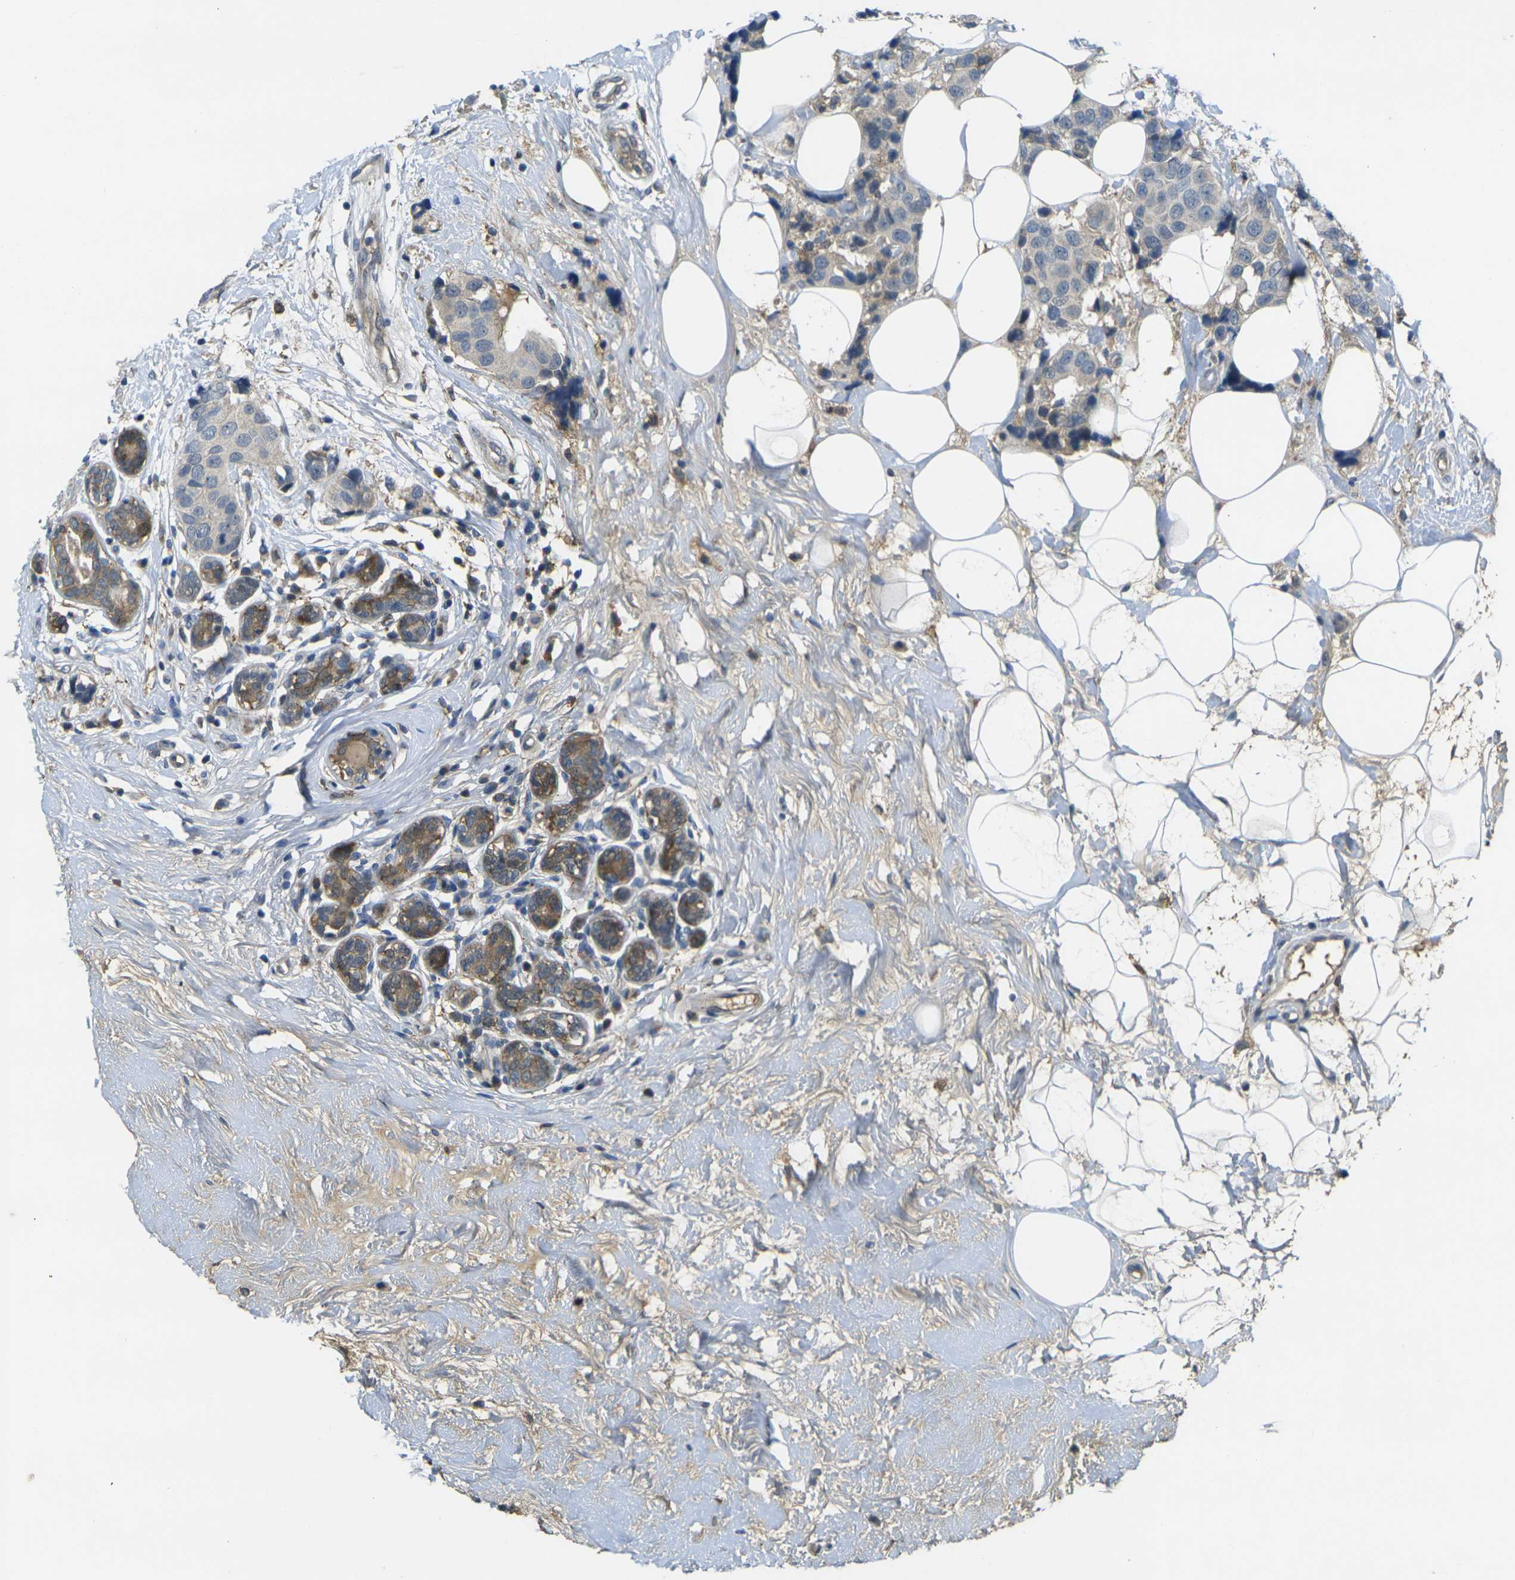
{"staining": {"intensity": "negative", "quantity": "none", "location": "none"}, "tissue": "breast cancer", "cell_type": "Tumor cells", "image_type": "cancer", "snomed": [{"axis": "morphology", "description": "Normal tissue, NOS"}, {"axis": "morphology", "description": "Duct carcinoma"}, {"axis": "topography", "description": "Breast"}], "caption": "The immunohistochemistry micrograph has no significant staining in tumor cells of breast cancer tissue.", "gene": "PIGL", "patient": {"sex": "female", "age": 39}}